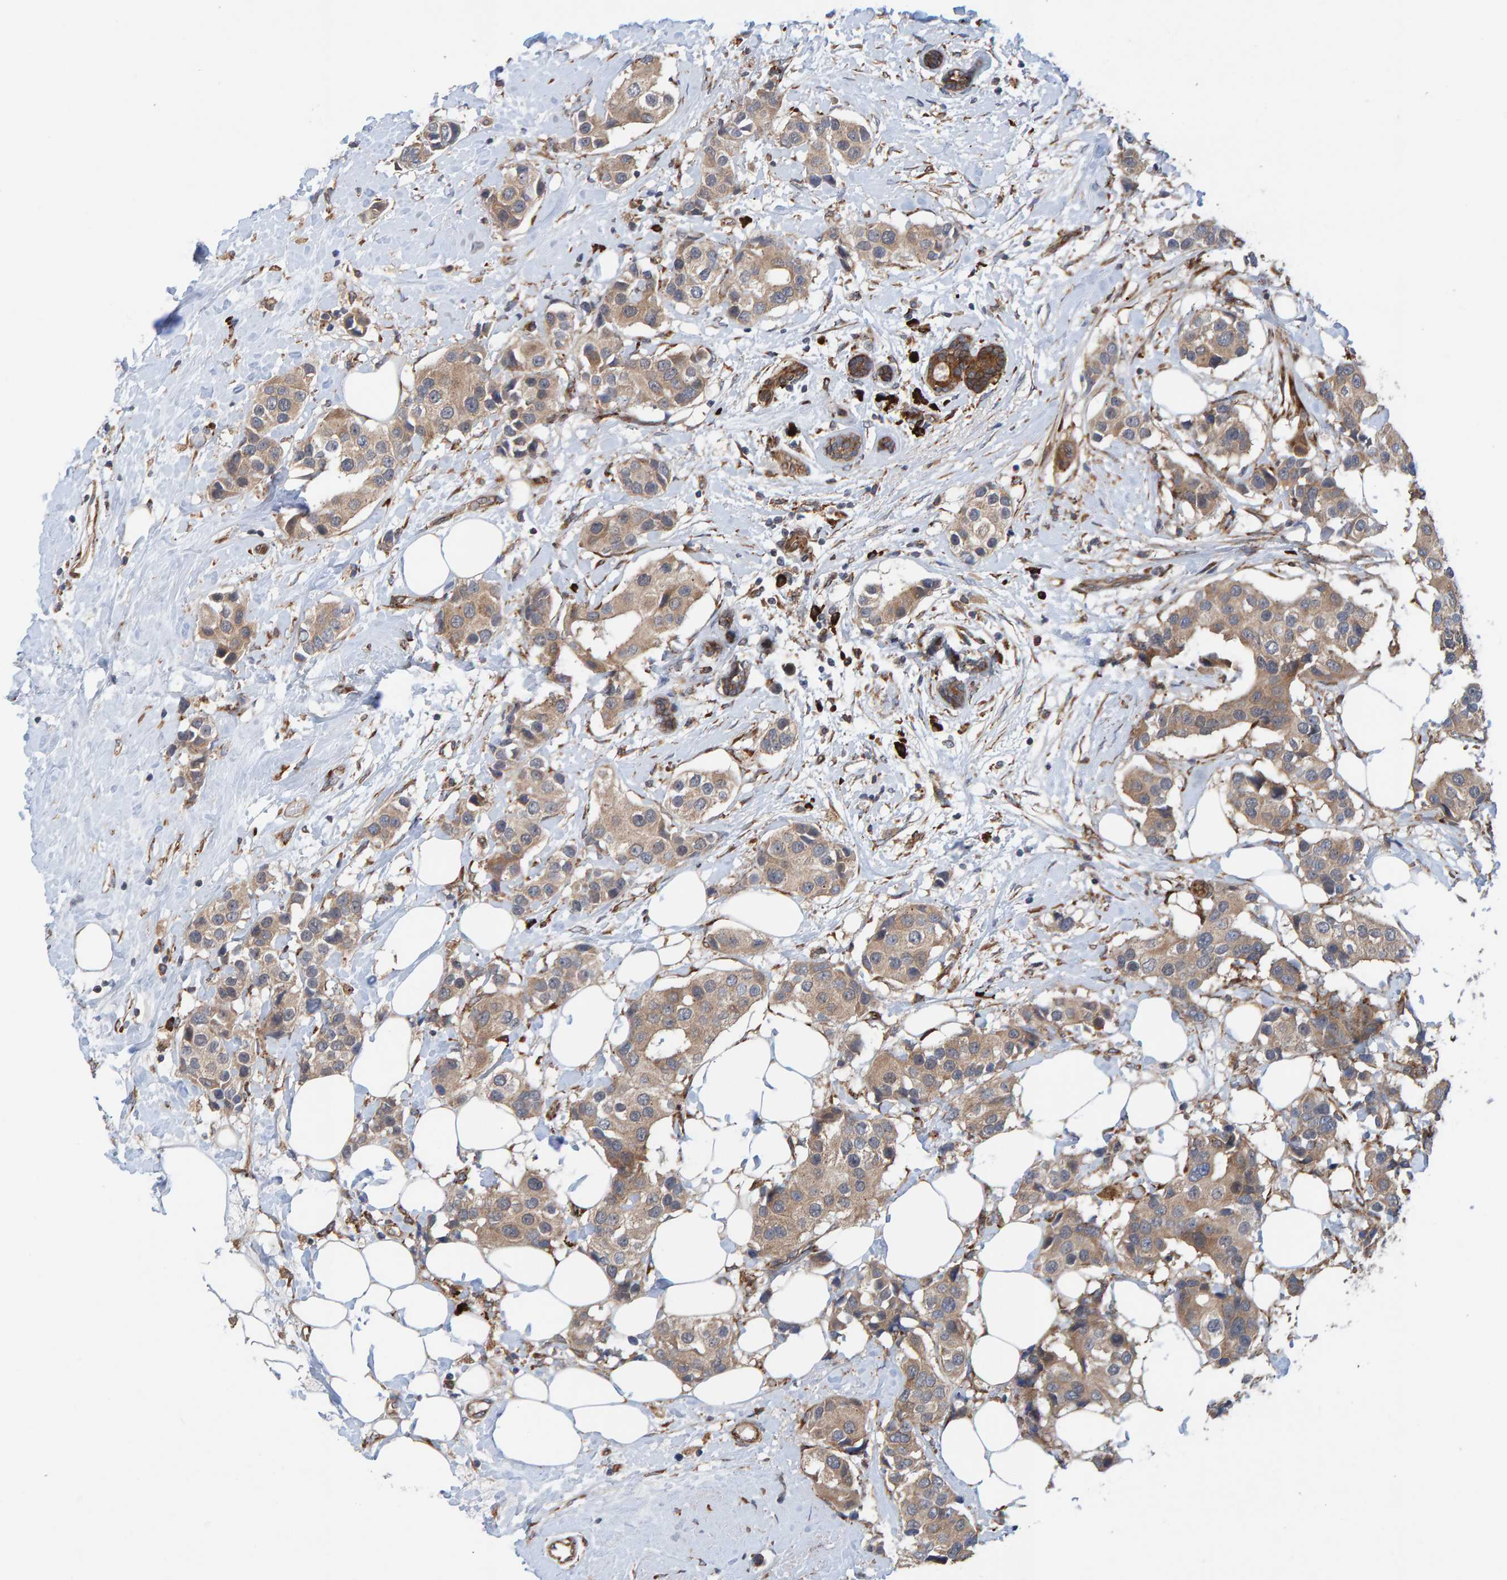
{"staining": {"intensity": "moderate", "quantity": ">75%", "location": "cytoplasmic/membranous"}, "tissue": "breast cancer", "cell_type": "Tumor cells", "image_type": "cancer", "snomed": [{"axis": "morphology", "description": "Normal tissue, NOS"}, {"axis": "morphology", "description": "Duct carcinoma"}, {"axis": "topography", "description": "Breast"}], "caption": "Invasive ductal carcinoma (breast) tissue displays moderate cytoplasmic/membranous positivity in approximately >75% of tumor cells, visualized by immunohistochemistry.", "gene": "KIAA0753", "patient": {"sex": "female", "age": 39}}